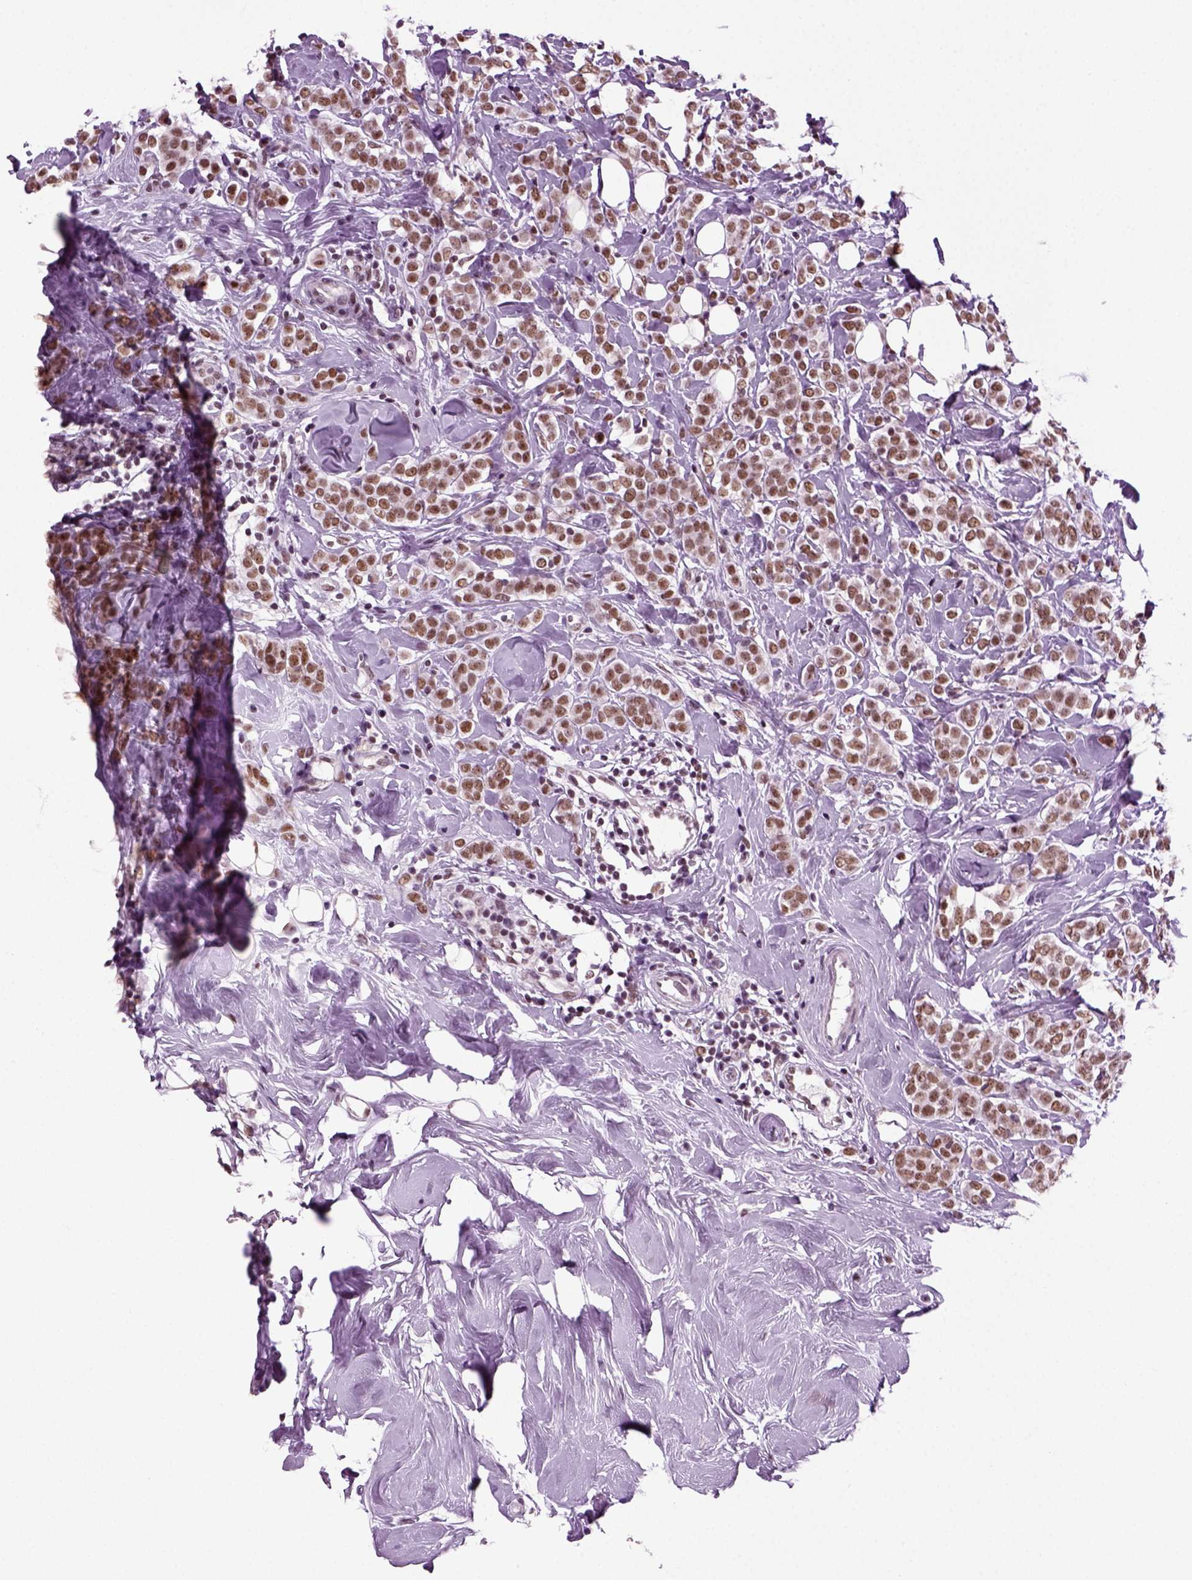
{"staining": {"intensity": "moderate", "quantity": ">75%", "location": "nuclear"}, "tissue": "breast cancer", "cell_type": "Tumor cells", "image_type": "cancer", "snomed": [{"axis": "morphology", "description": "Lobular carcinoma"}, {"axis": "topography", "description": "Breast"}], "caption": "IHC histopathology image of human breast lobular carcinoma stained for a protein (brown), which shows medium levels of moderate nuclear expression in approximately >75% of tumor cells.", "gene": "RCOR3", "patient": {"sex": "female", "age": 49}}